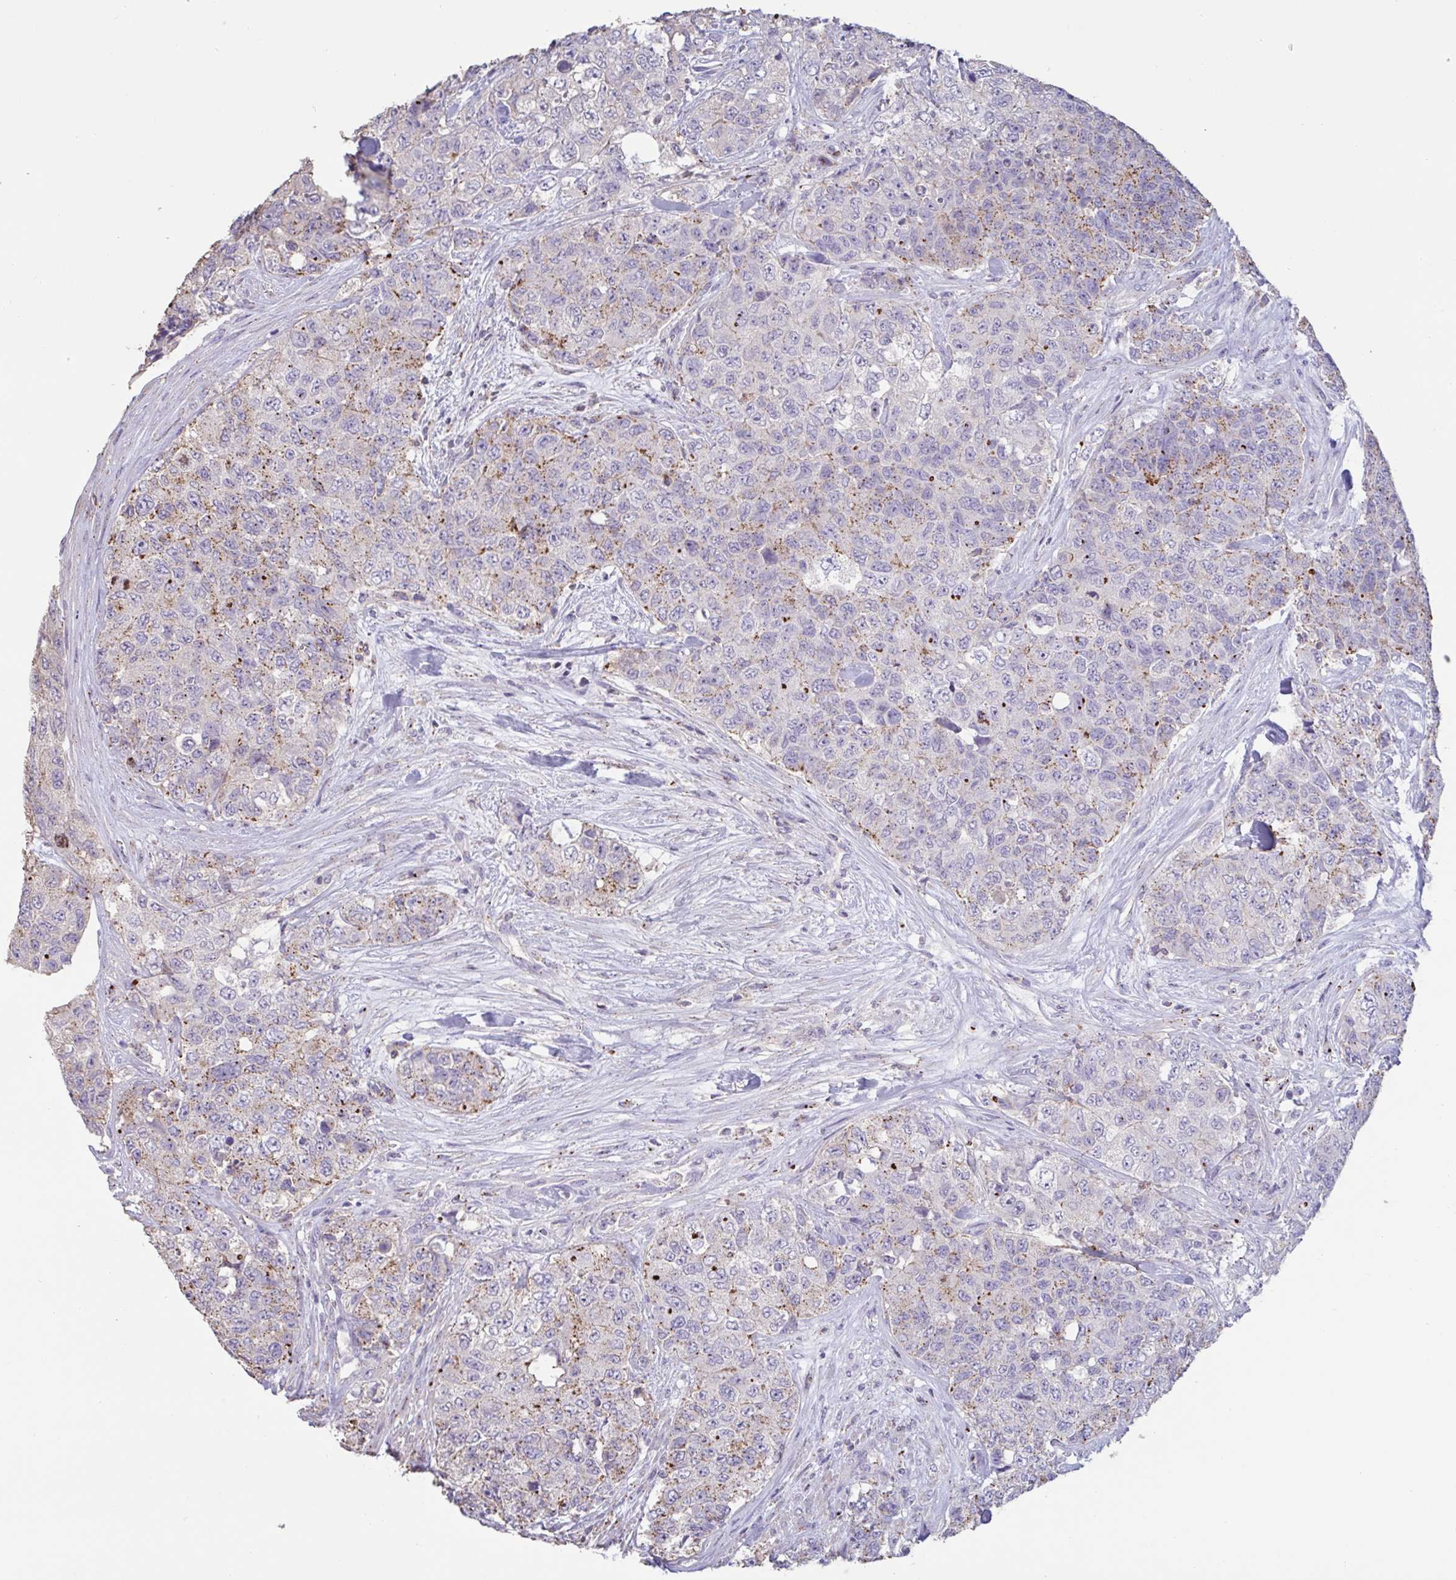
{"staining": {"intensity": "weak", "quantity": "25%-75%", "location": "cytoplasmic/membranous"}, "tissue": "urothelial cancer", "cell_type": "Tumor cells", "image_type": "cancer", "snomed": [{"axis": "morphology", "description": "Urothelial carcinoma, High grade"}, {"axis": "topography", "description": "Urinary bladder"}], "caption": "This image demonstrates urothelial cancer stained with immunohistochemistry to label a protein in brown. The cytoplasmic/membranous of tumor cells show weak positivity for the protein. Nuclei are counter-stained blue.", "gene": "CHMP5", "patient": {"sex": "female", "age": 78}}